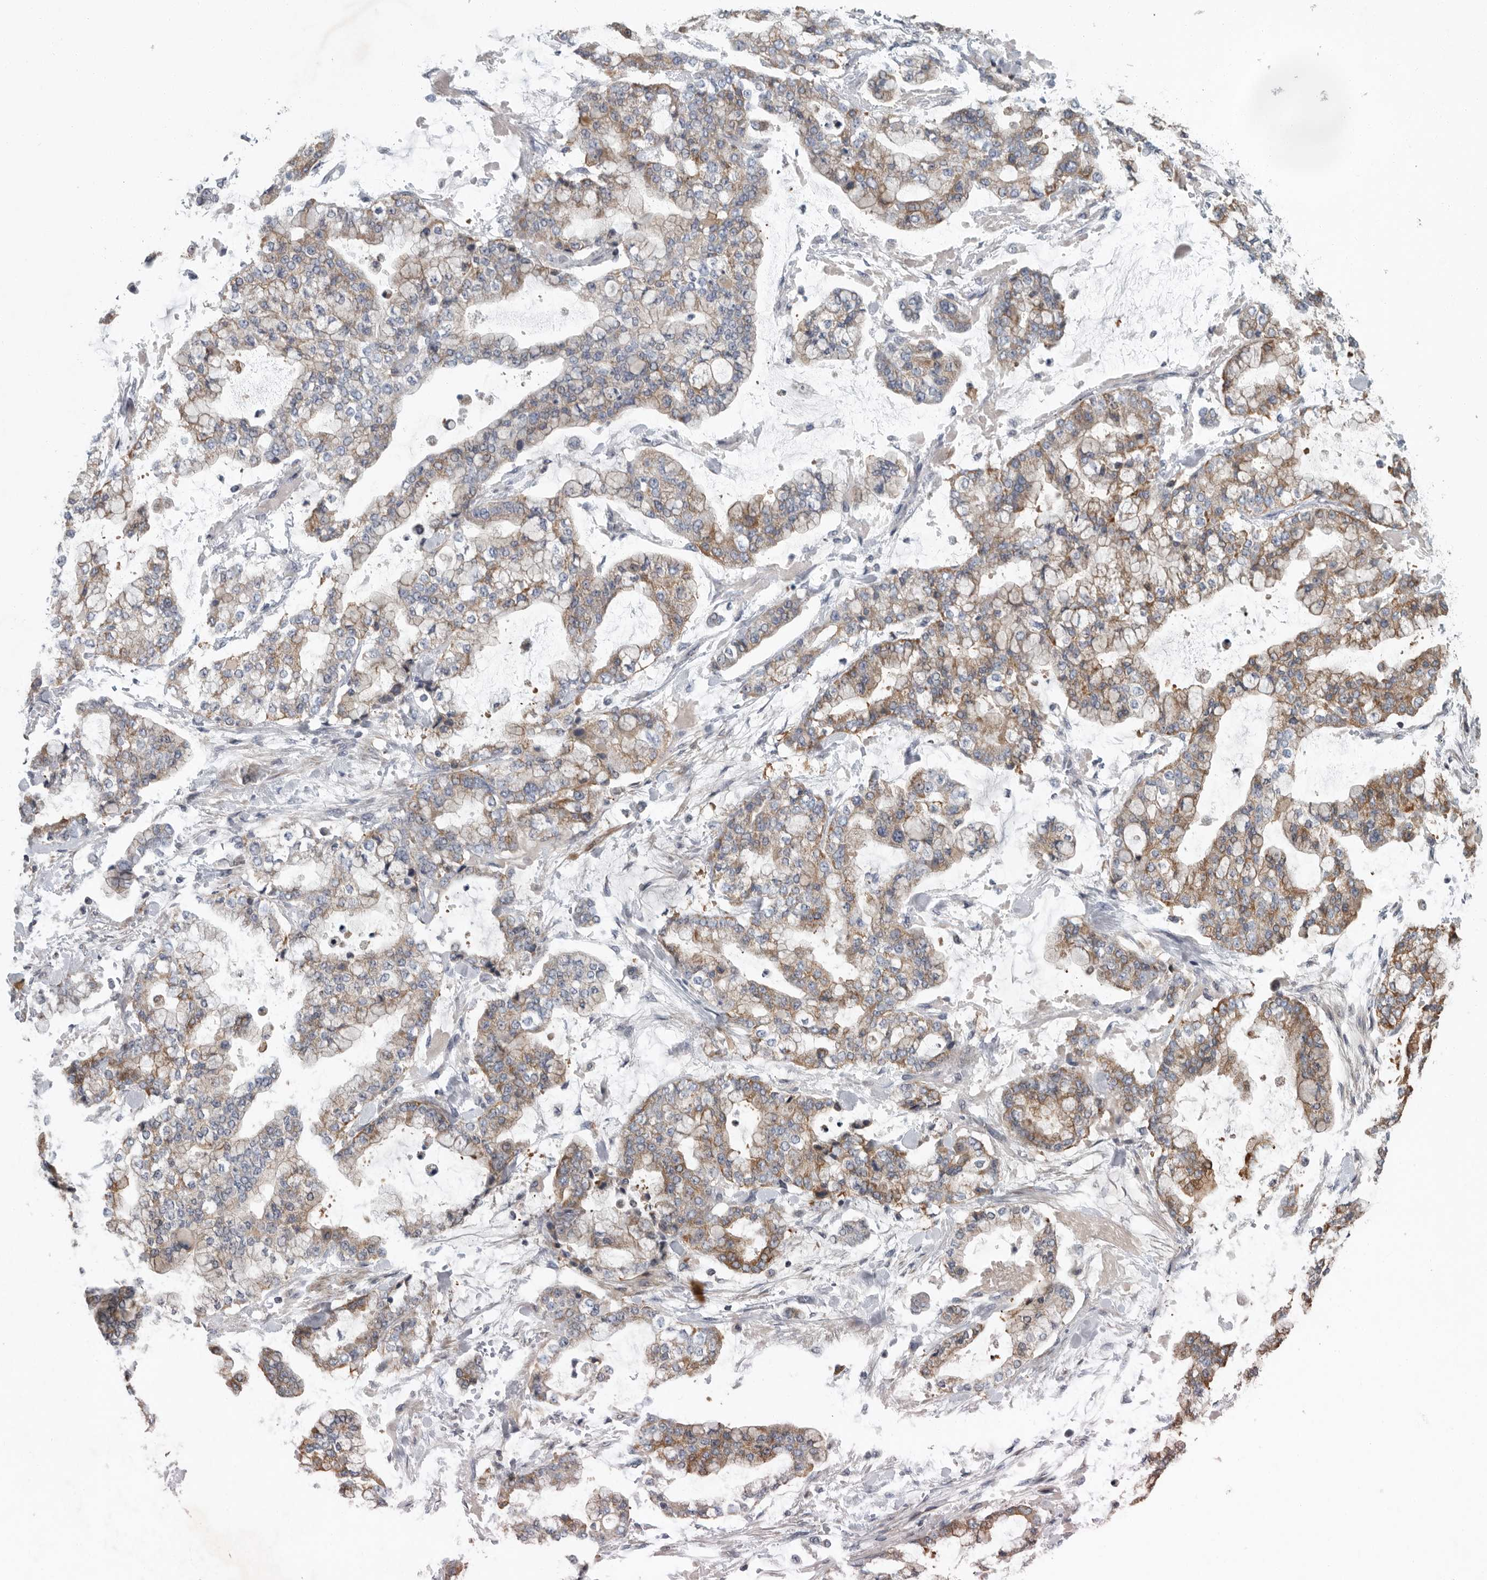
{"staining": {"intensity": "moderate", "quantity": ">75%", "location": "cytoplasmic/membranous"}, "tissue": "stomach cancer", "cell_type": "Tumor cells", "image_type": "cancer", "snomed": [{"axis": "morphology", "description": "Normal tissue, NOS"}, {"axis": "morphology", "description": "Adenocarcinoma, NOS"}, {"axis": "topography", "description": "Stomach, upper"}, {"axis": "topography", "description": "Stomach"}], "caption": "Immunohistochemical staining of human stomach cancer (adenocarcinoma) reveals medium levels of moderate cytoplasmic/membranous expression in about >75% of tumor cells.", "gene": "MPP3", "patient": {"sex": "male", "age": 76}}